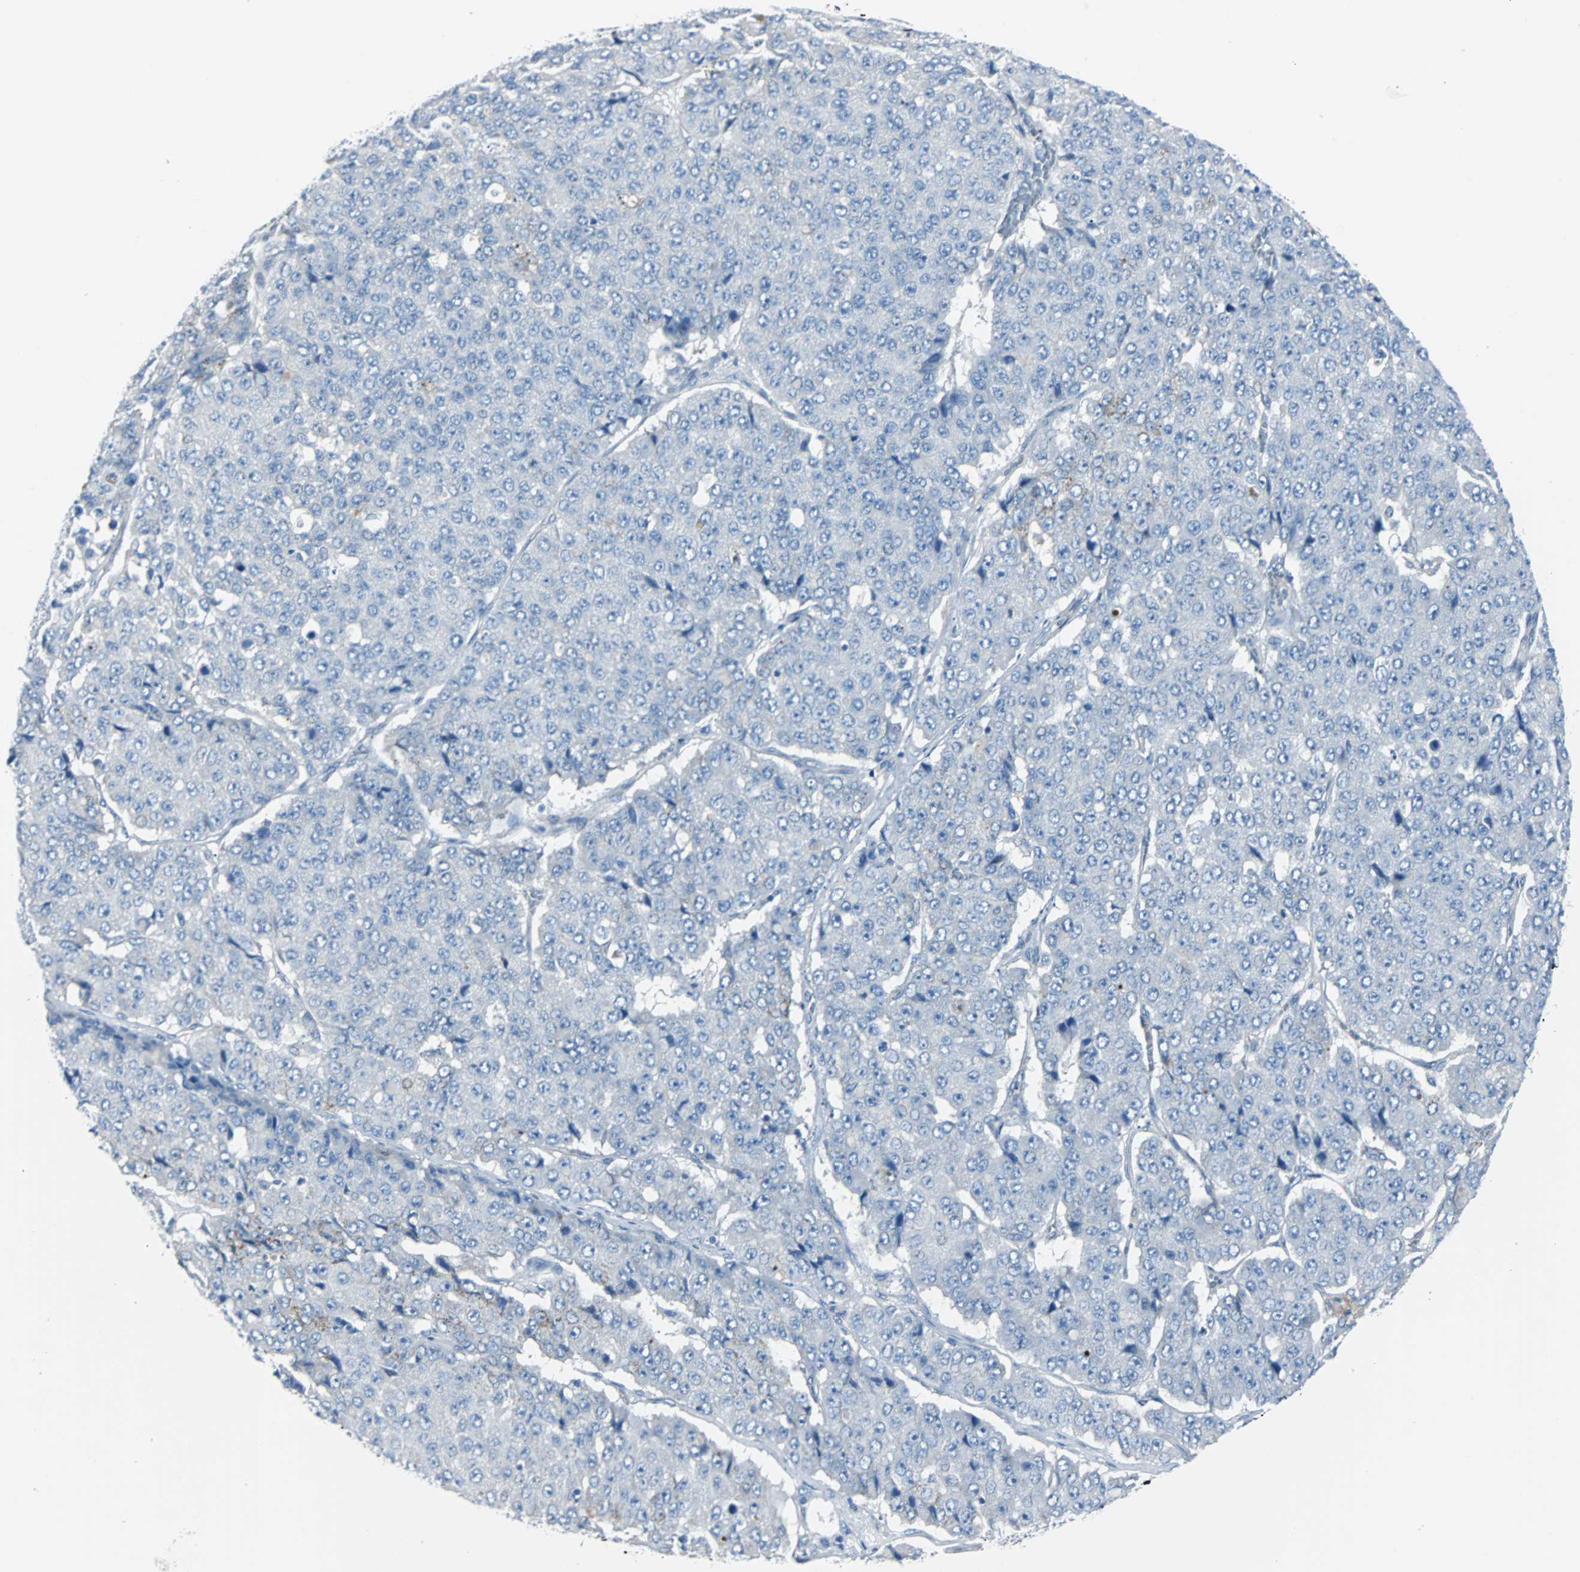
{"staining": {"intensity": "negative", "quantity": "none", "location": "none"}, "tissue": "pancreatic cancer", "cell_type": "Tumor cells", "image_type": "cancer", "snomed": [{"axis": "morphology", "description": "Adenocarcinoma, NOS"}, {"axis": "topography", "description": "Pancreas"}], "caption": "DAB immunohistochemical staining of pancreatic adenocarcinoma demonstrates no significant positivity in tumor cells. Nuclei are stained in blue.", "gene": "RASA1", "patient": {"sex": "male", "age": 50}}